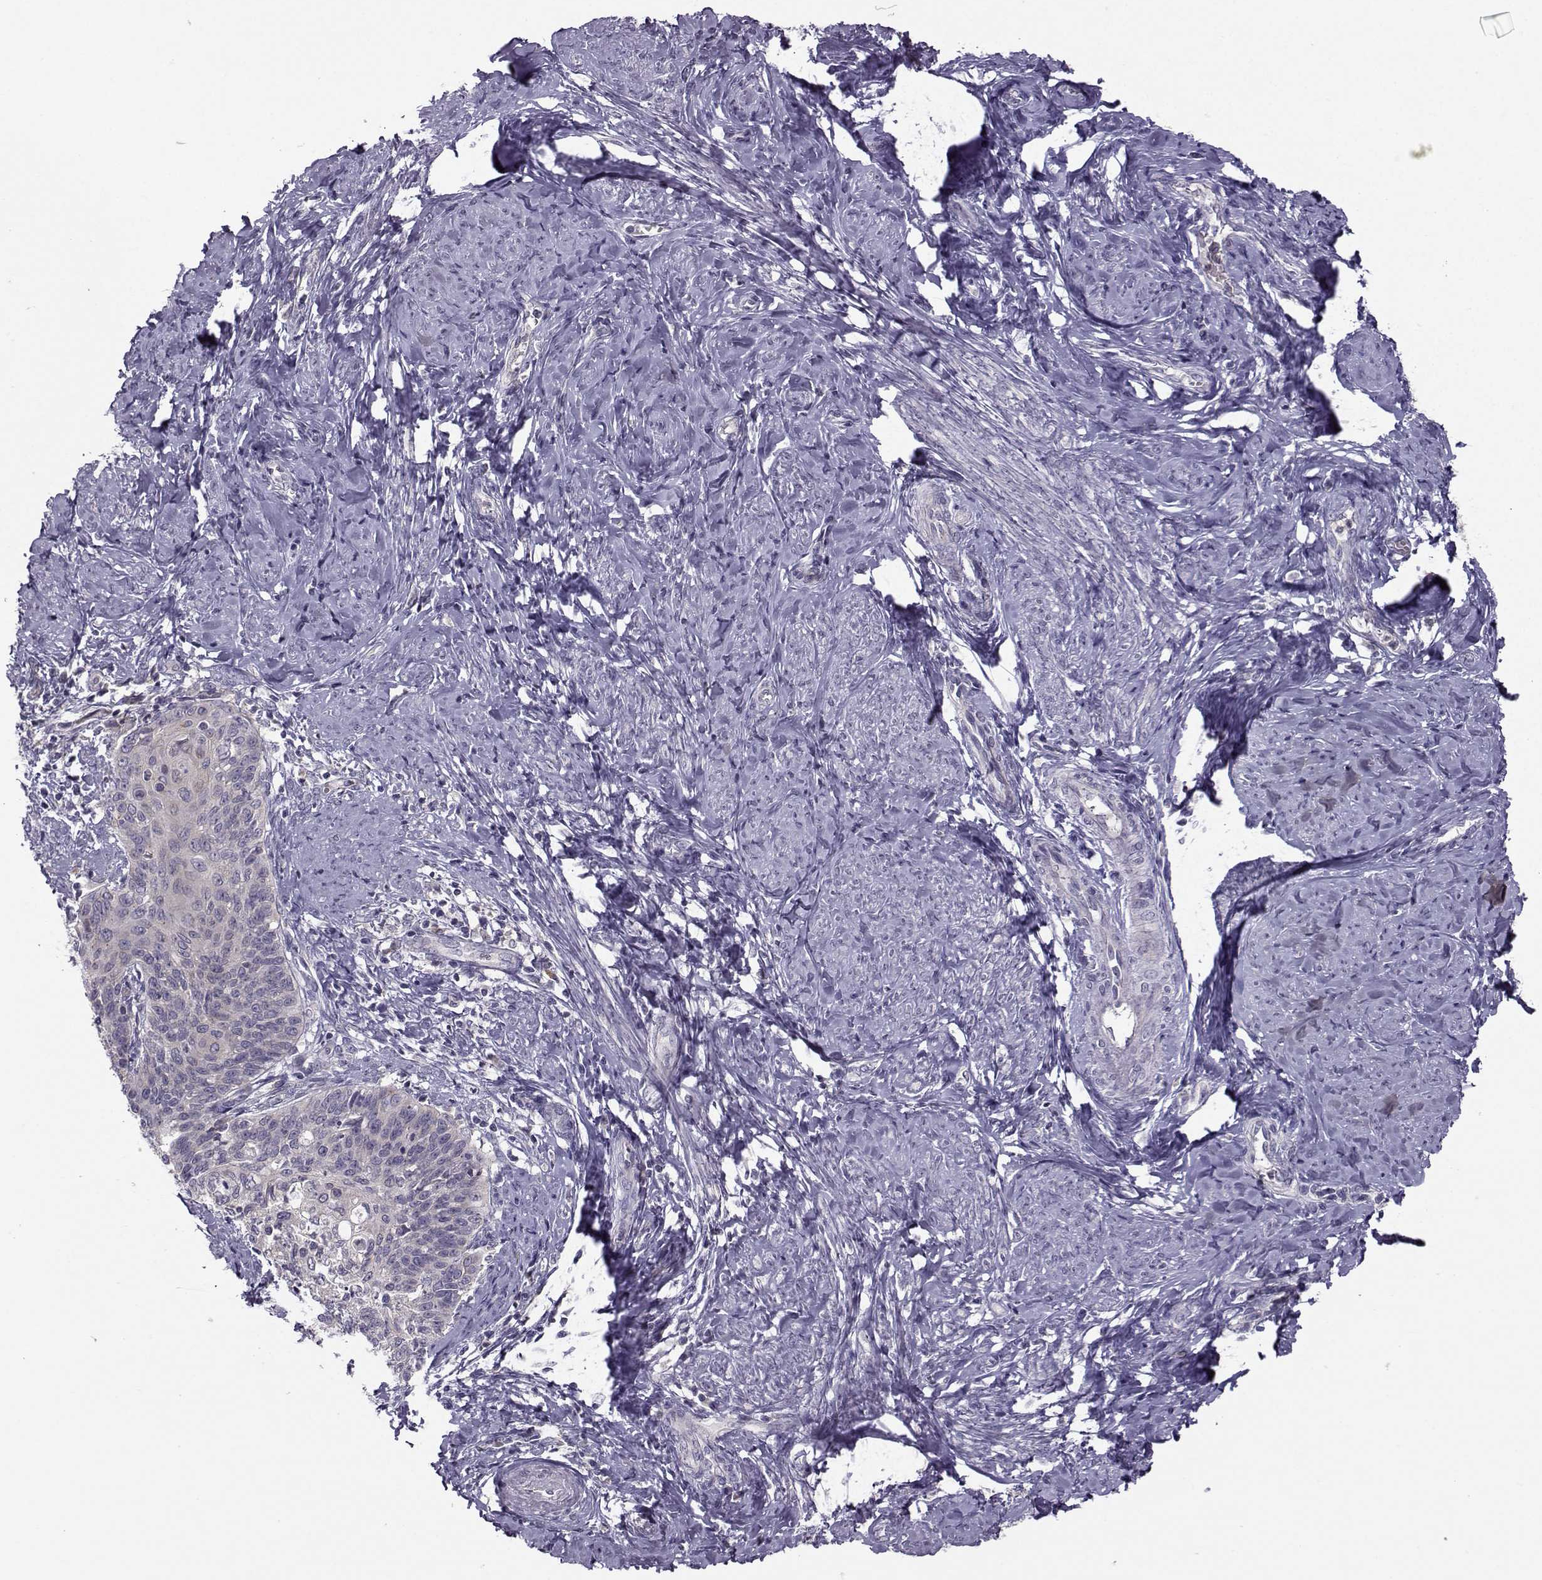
{"staining": {"intensity": "negative", "quantity": "none", "location": "none"}, "tissue": "cervical cancer", "cell_type": "Tumor cells", "image_type": "cancer", "snomed": [{"axis": "morphology", "description": "Normal tissue, NOS"}, {"axis": "morphology", "description": "Squamous cell carcinoma, NOS"}, {"axis": "topography", "description": "Cervix"}], "caption": "This is an immunohistochemistry micrograph of squamous cell carcinoma (cervical). There is no staining in tumor cells.", "gene": "FCAMR", "patient": {"sex": "female", "age": 39}}